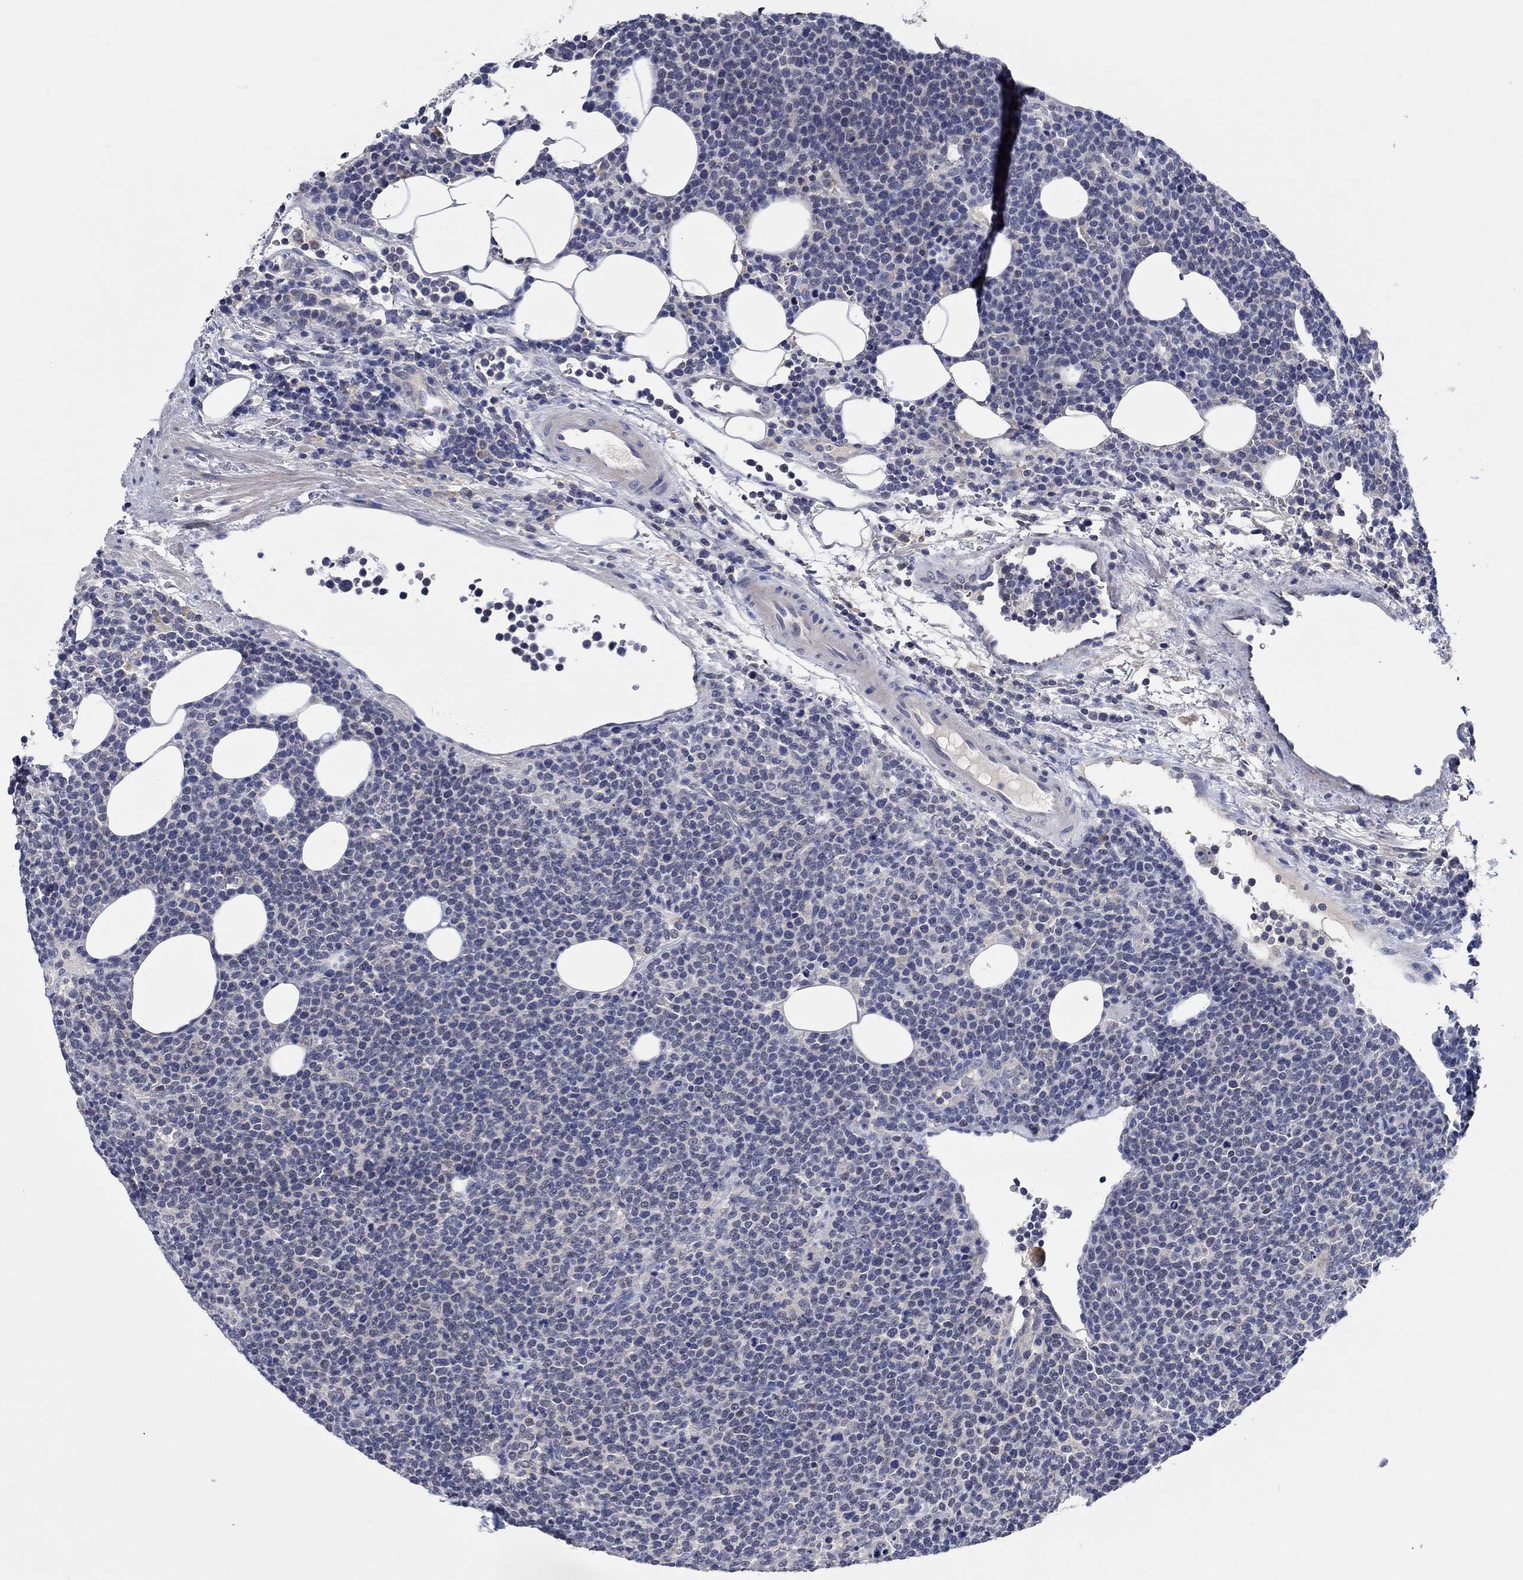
{"staining": {"intensity": "negative", "quantity": "none", "location": "none"}, "tissue": "lymphoma", "cell_type": "Tumor cells", "image_type": "cancer", "snomed": [{"axis": "morphology", "description": "Malignant lymphoma, non-Hodgkin's type, High grade"}, {"axis": "topography", "description": "Lymph node"}], "caption": "The immunohistochemistry (IHC) histopathology image has no significant positivity in tumor cells of lymphoma tissue.", "gene": "PRRT3", "patient": {"sex": "male", "age": 61}}